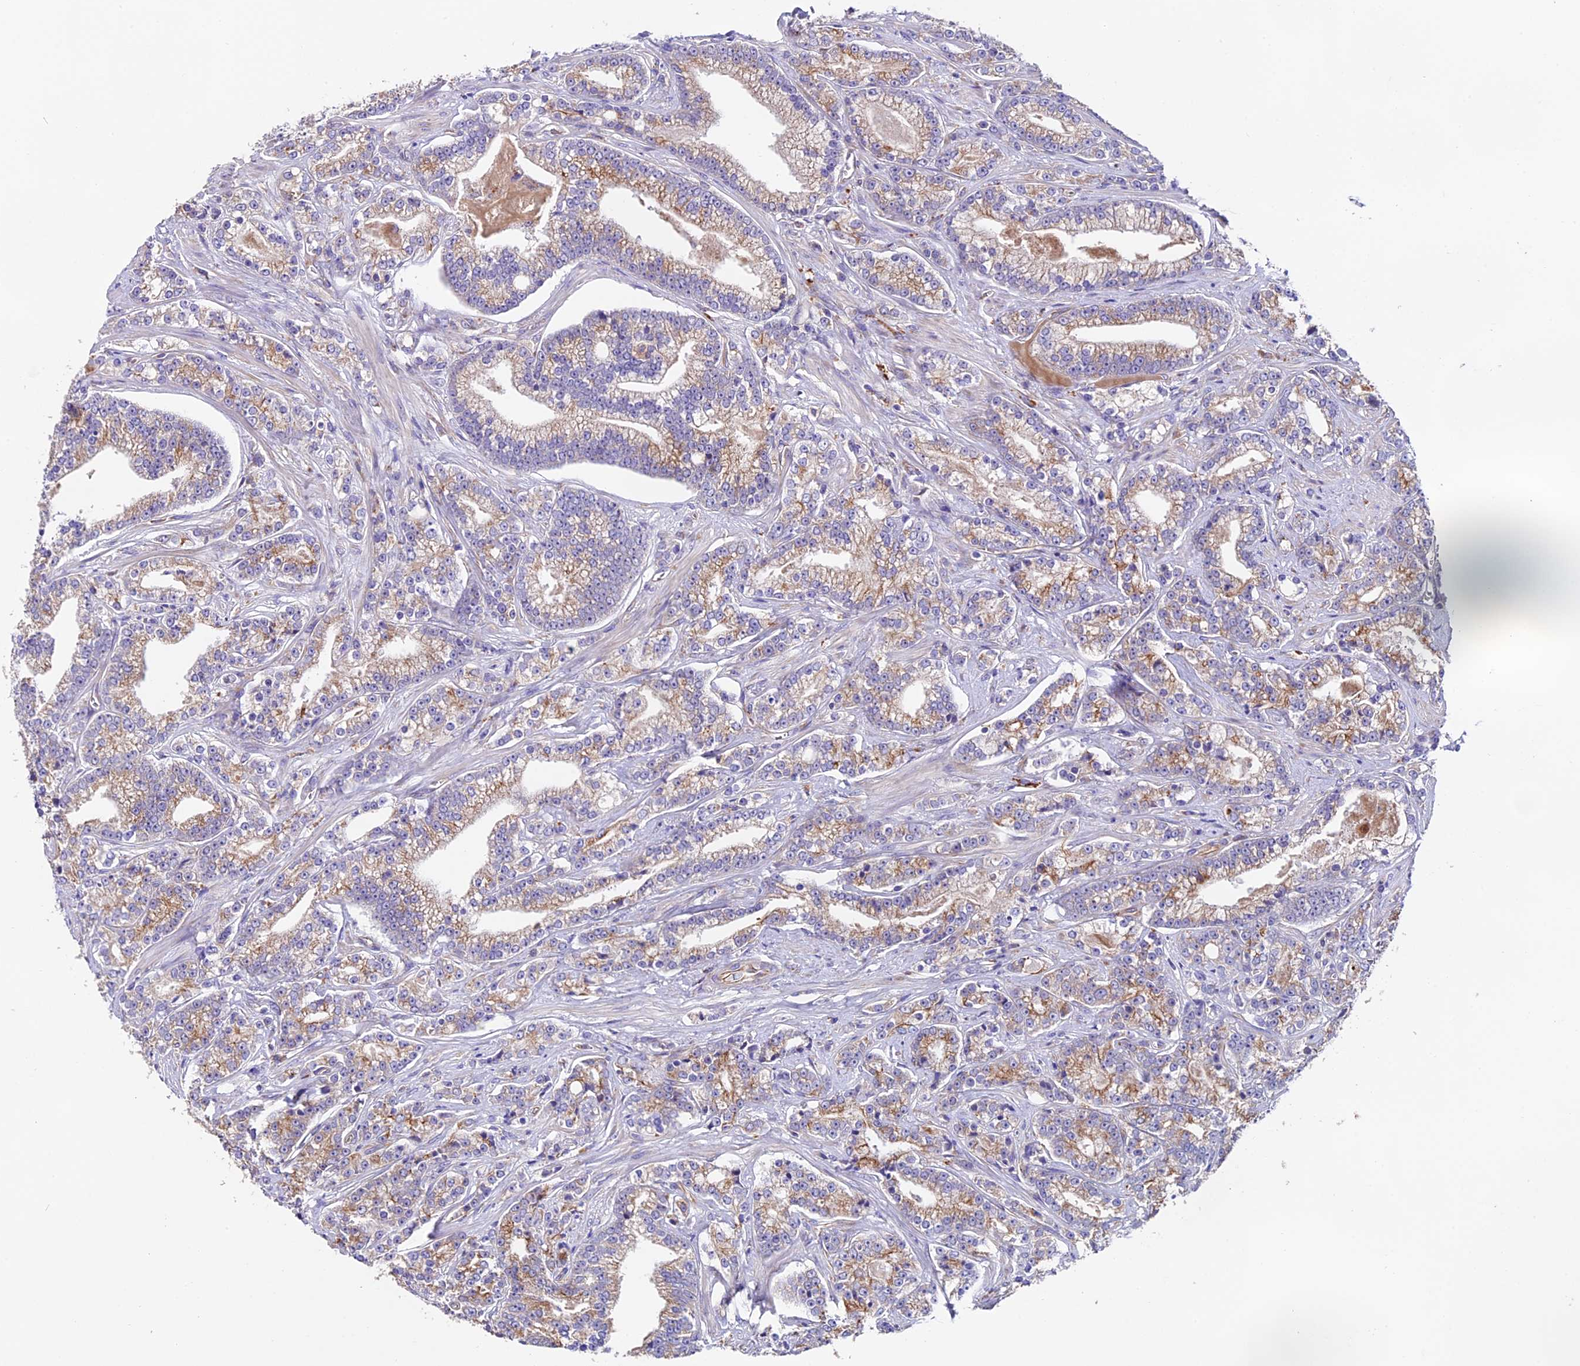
{"staining": {"intensity": "moderate", "quantity": ">75%", "location": "cytoplasmic/membranous"}, "tissue": "prostate cancer", "cell_type": "Tumor cells", "image_type": "cancer", "snomed": [{"axis": "morphology", "description": "Adenocarcinoma, High grade"}, {"axis": "topography", "description": "Prostate"}], "caption": "Prostate cancer (adenocarcinoma (high-grade)) tissue exhibits moderate cytoplasmic/membranous expression in approximately >75% of tumor cells The protein of interest is shown in brown color, while the nuclei are stained blue.", "gene": "CLN5", "patient": {"sex": "male", "age": 67}}